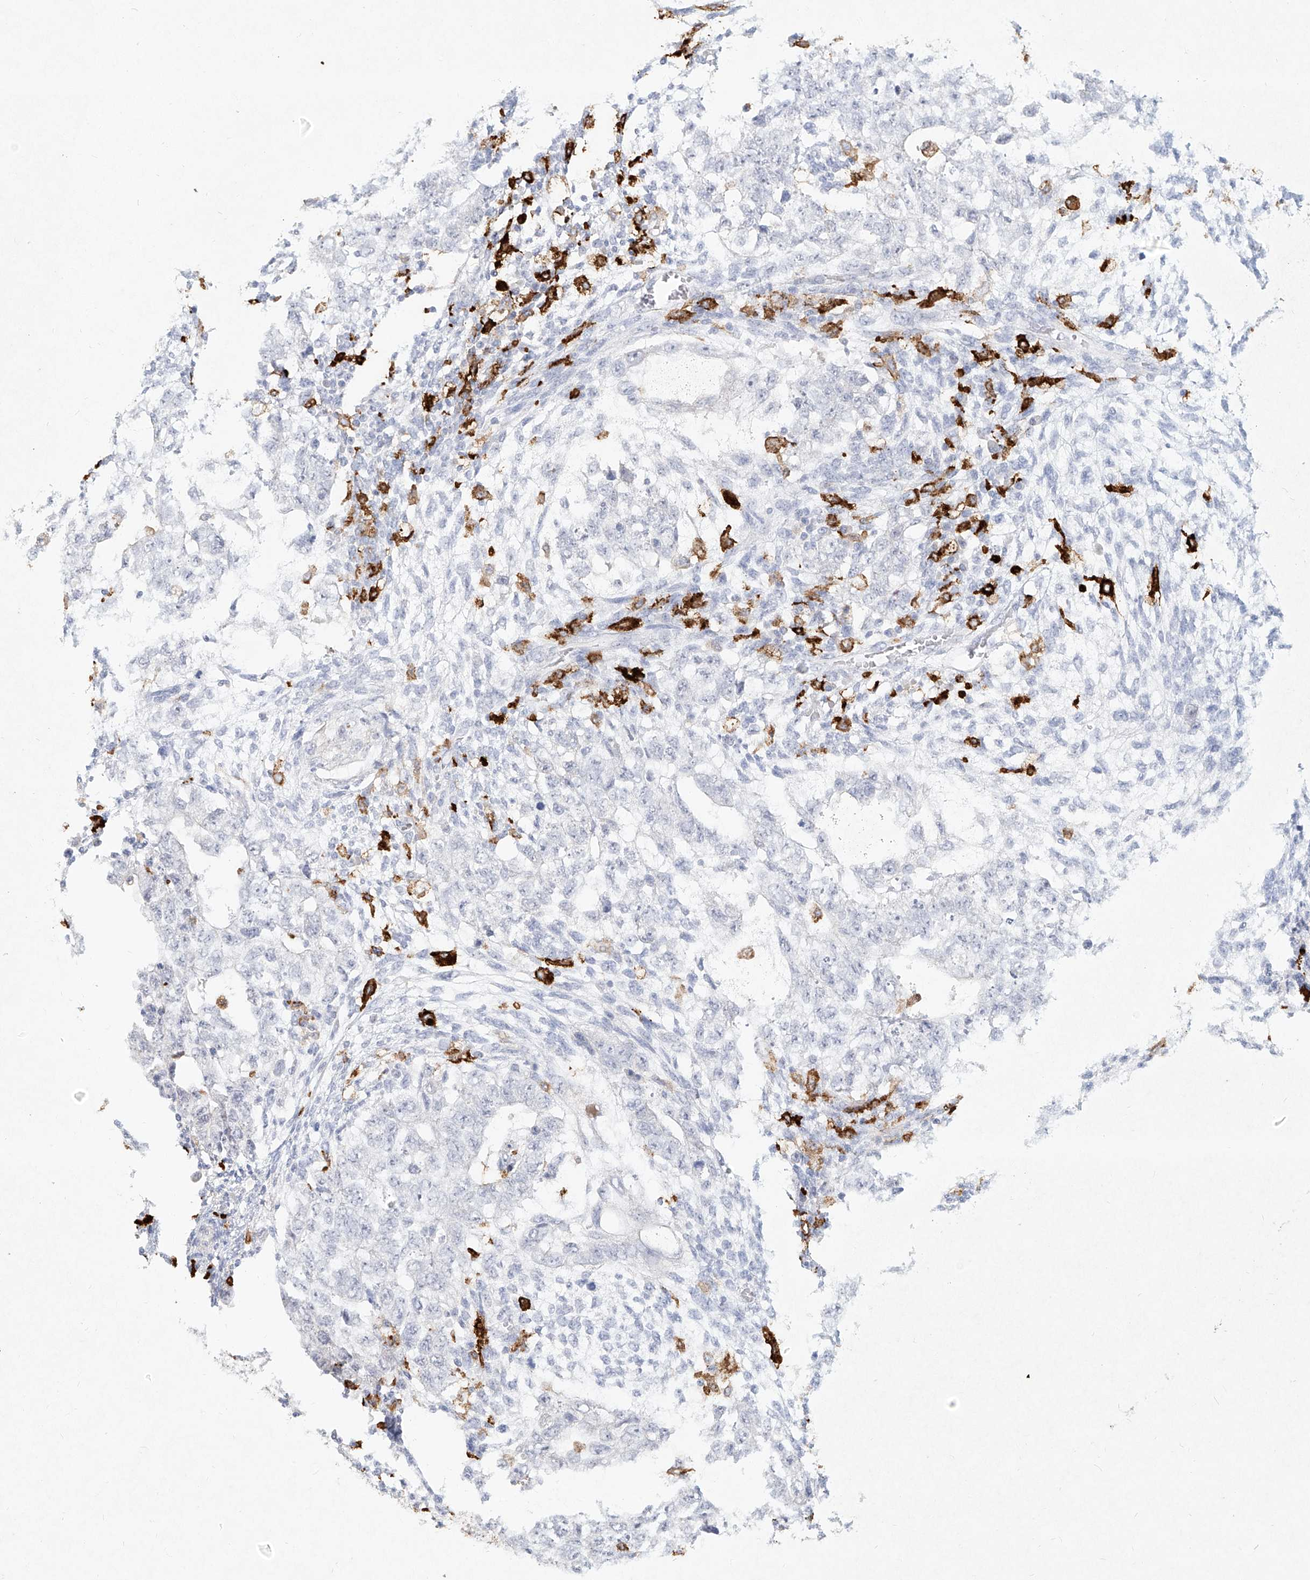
{"staining": {"intensity": "negative", "quantity": "none", "location": "none"}, "tissue": "testis cancer", "cell_type": "Tumor cells", "image_type": "cancer", "snomed": [{"axis": "morphology", "description": "Normal tissue, NOS"}, {"axis": "morphology", "description": "Carcinoma, Embryonal, NOS"}, {"axis": "topography", "description": "Testis"}], "caption": "High power microscopy micrograph of an immunohistochemistry image of embryonal carcinoma (testis), revealing no significant staining in tumor cells.", "gene": "CD209", "patient": {"sex": "male", "age": 36}}